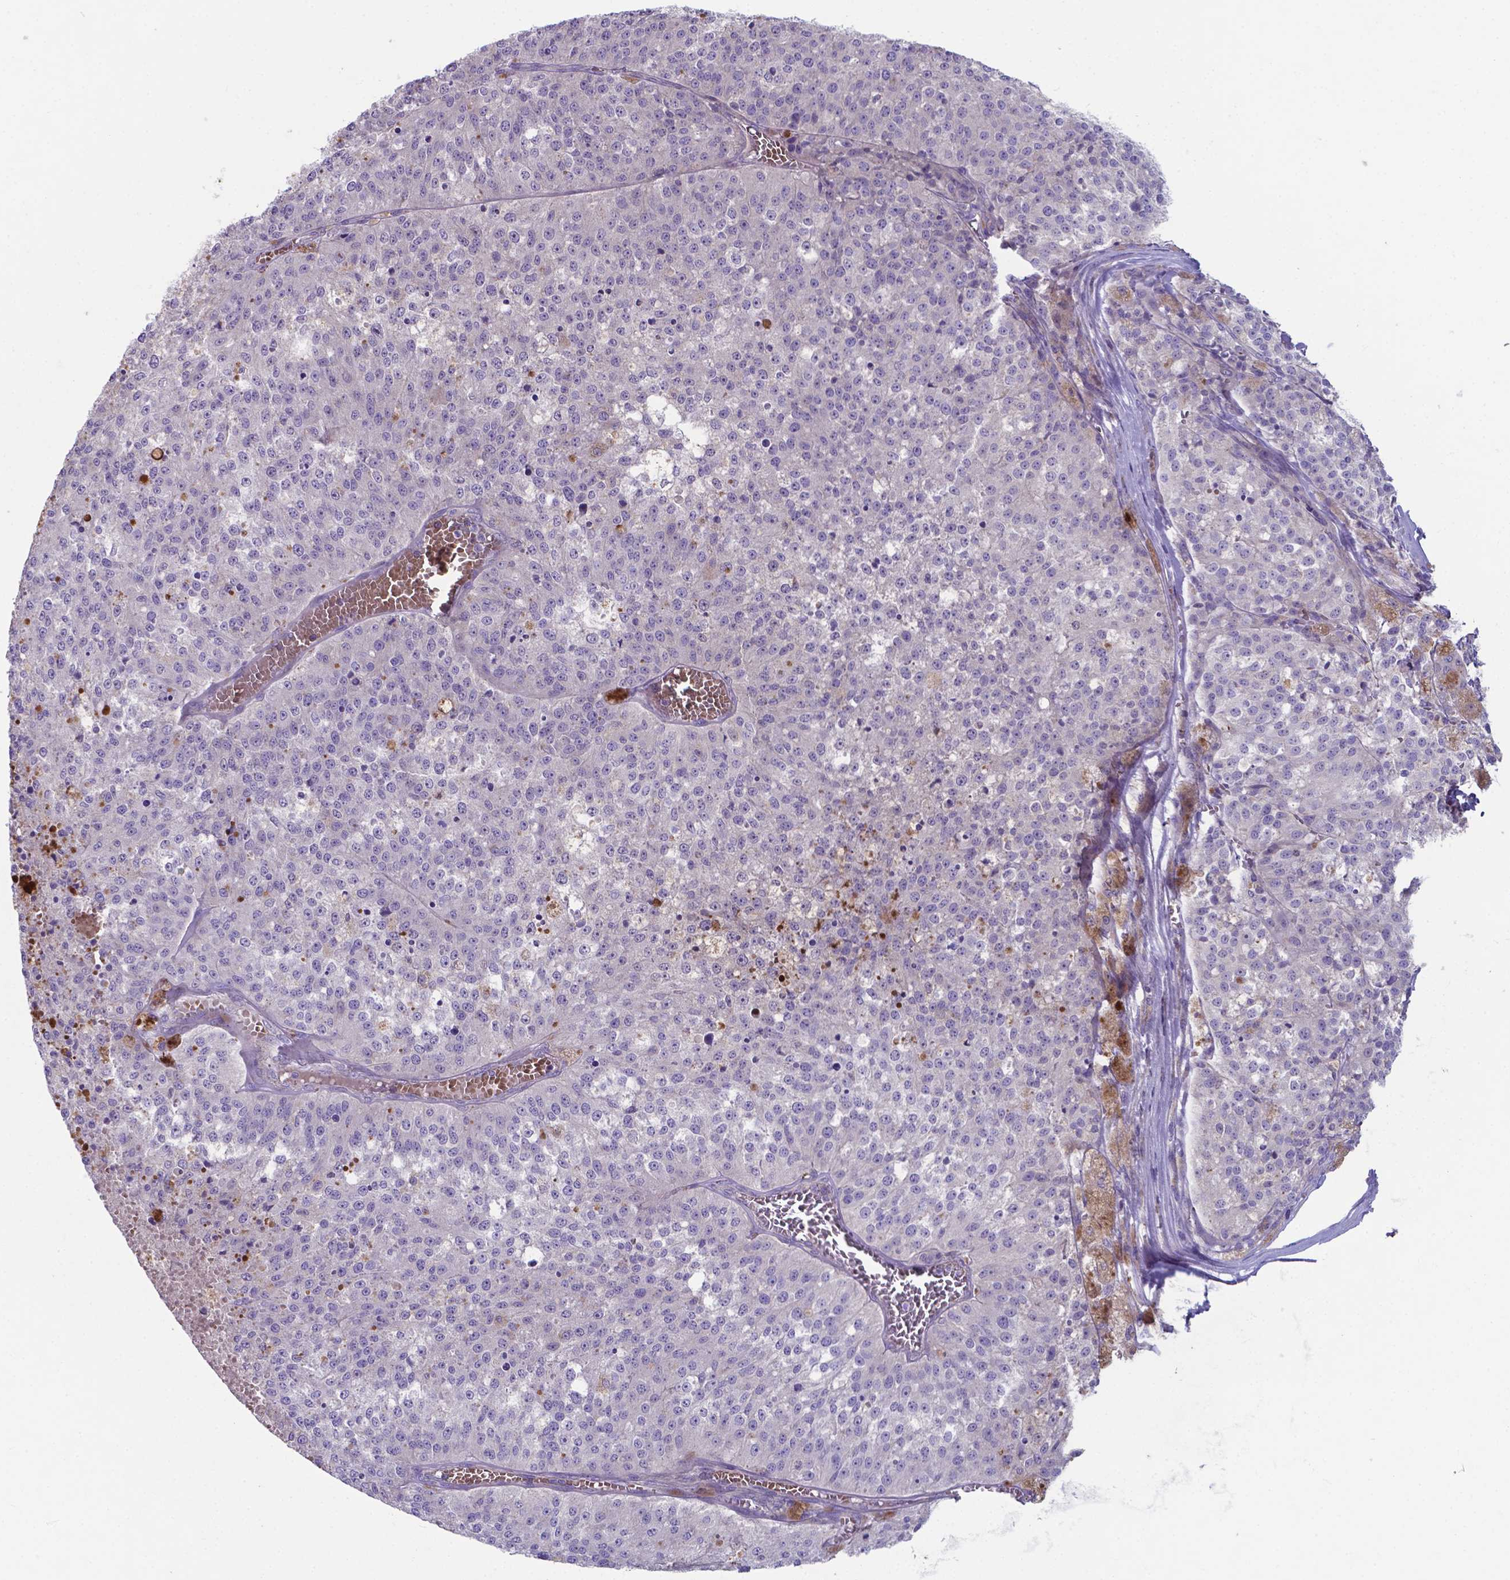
{"staining": {"intensity": "negative", "quantity": "none", "location": "none"}, "tissue": "melanoma", "cell_type": "Tumor cells", "image_type": "cancer", "snomed": [{"axis": "morphology", "description": "Malignant melanoma, Metastatic site"}, {"axis": "topography", "description": "Lymph node"}], "caption": "Image shows no significant protein positivity in tumor cells of melanoma.", "gene": "TYRO3", "patient": {"sex": "female", "age": 64}}